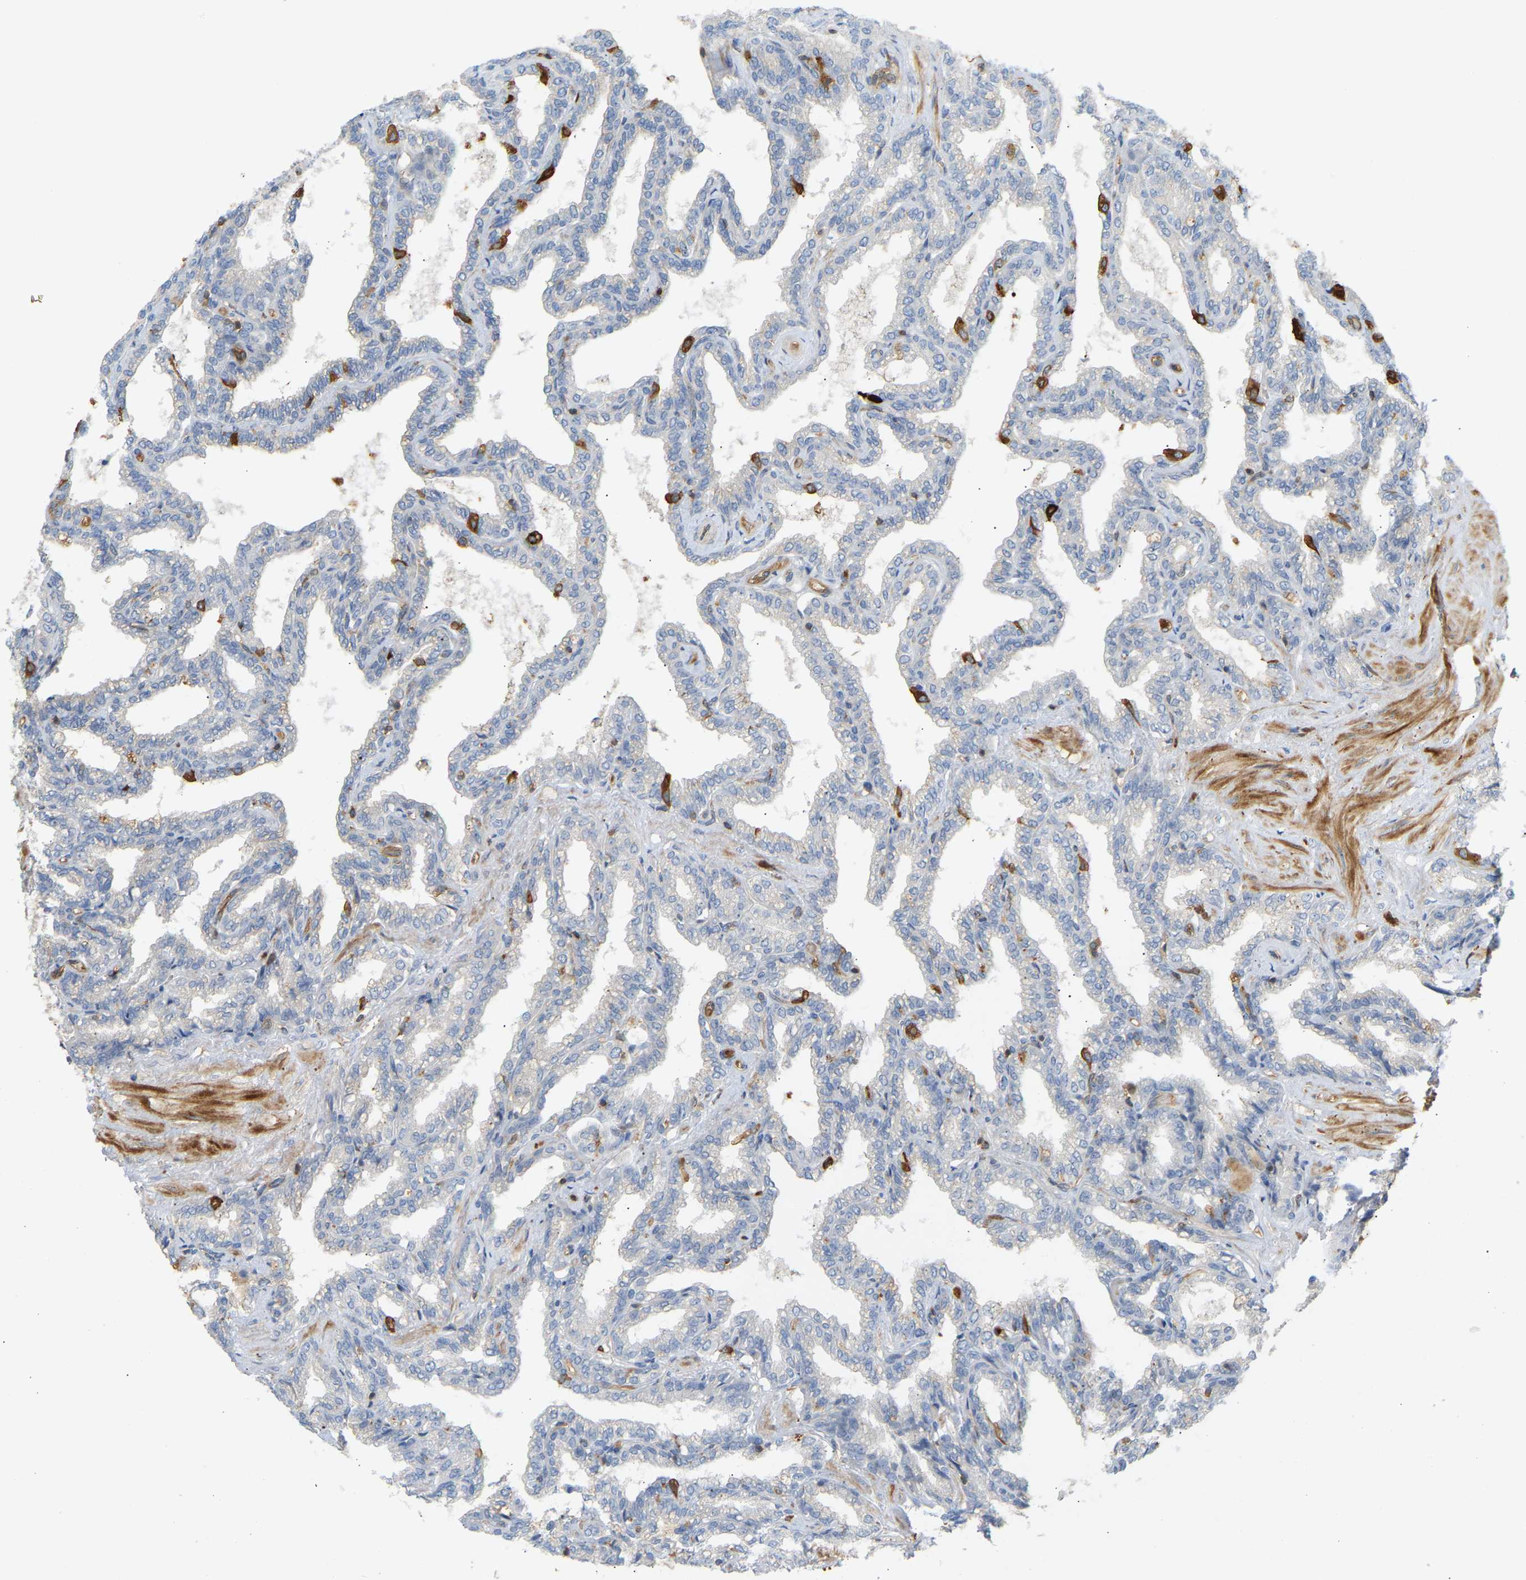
{"staining": {"intensity": "moderate", "quantity": "<25%", "location": "cytoplasmic/membranous"}, "tissue": "seminal vesicle", "cell_type": "Glandular cells", "image_type": "normal", "snomed": [{"axis": "morphology", "description": "Normal tissue, NOS"}, {"axis": "topography", "description": "Seminal veicle"}], "caption": "A high-resolution photomicrograph shows IHC staining of benign seminal vesicle, which demonstrates moderate cytoplasmic/membranous positivity in about <25% of glandular cells. Using DAB (brown) and hematoxylin (blue) stains, captured at high magnification using brightfield microscopy.", "gene": "PLCG2", "patient": {"sex": "male", "age": 46}}